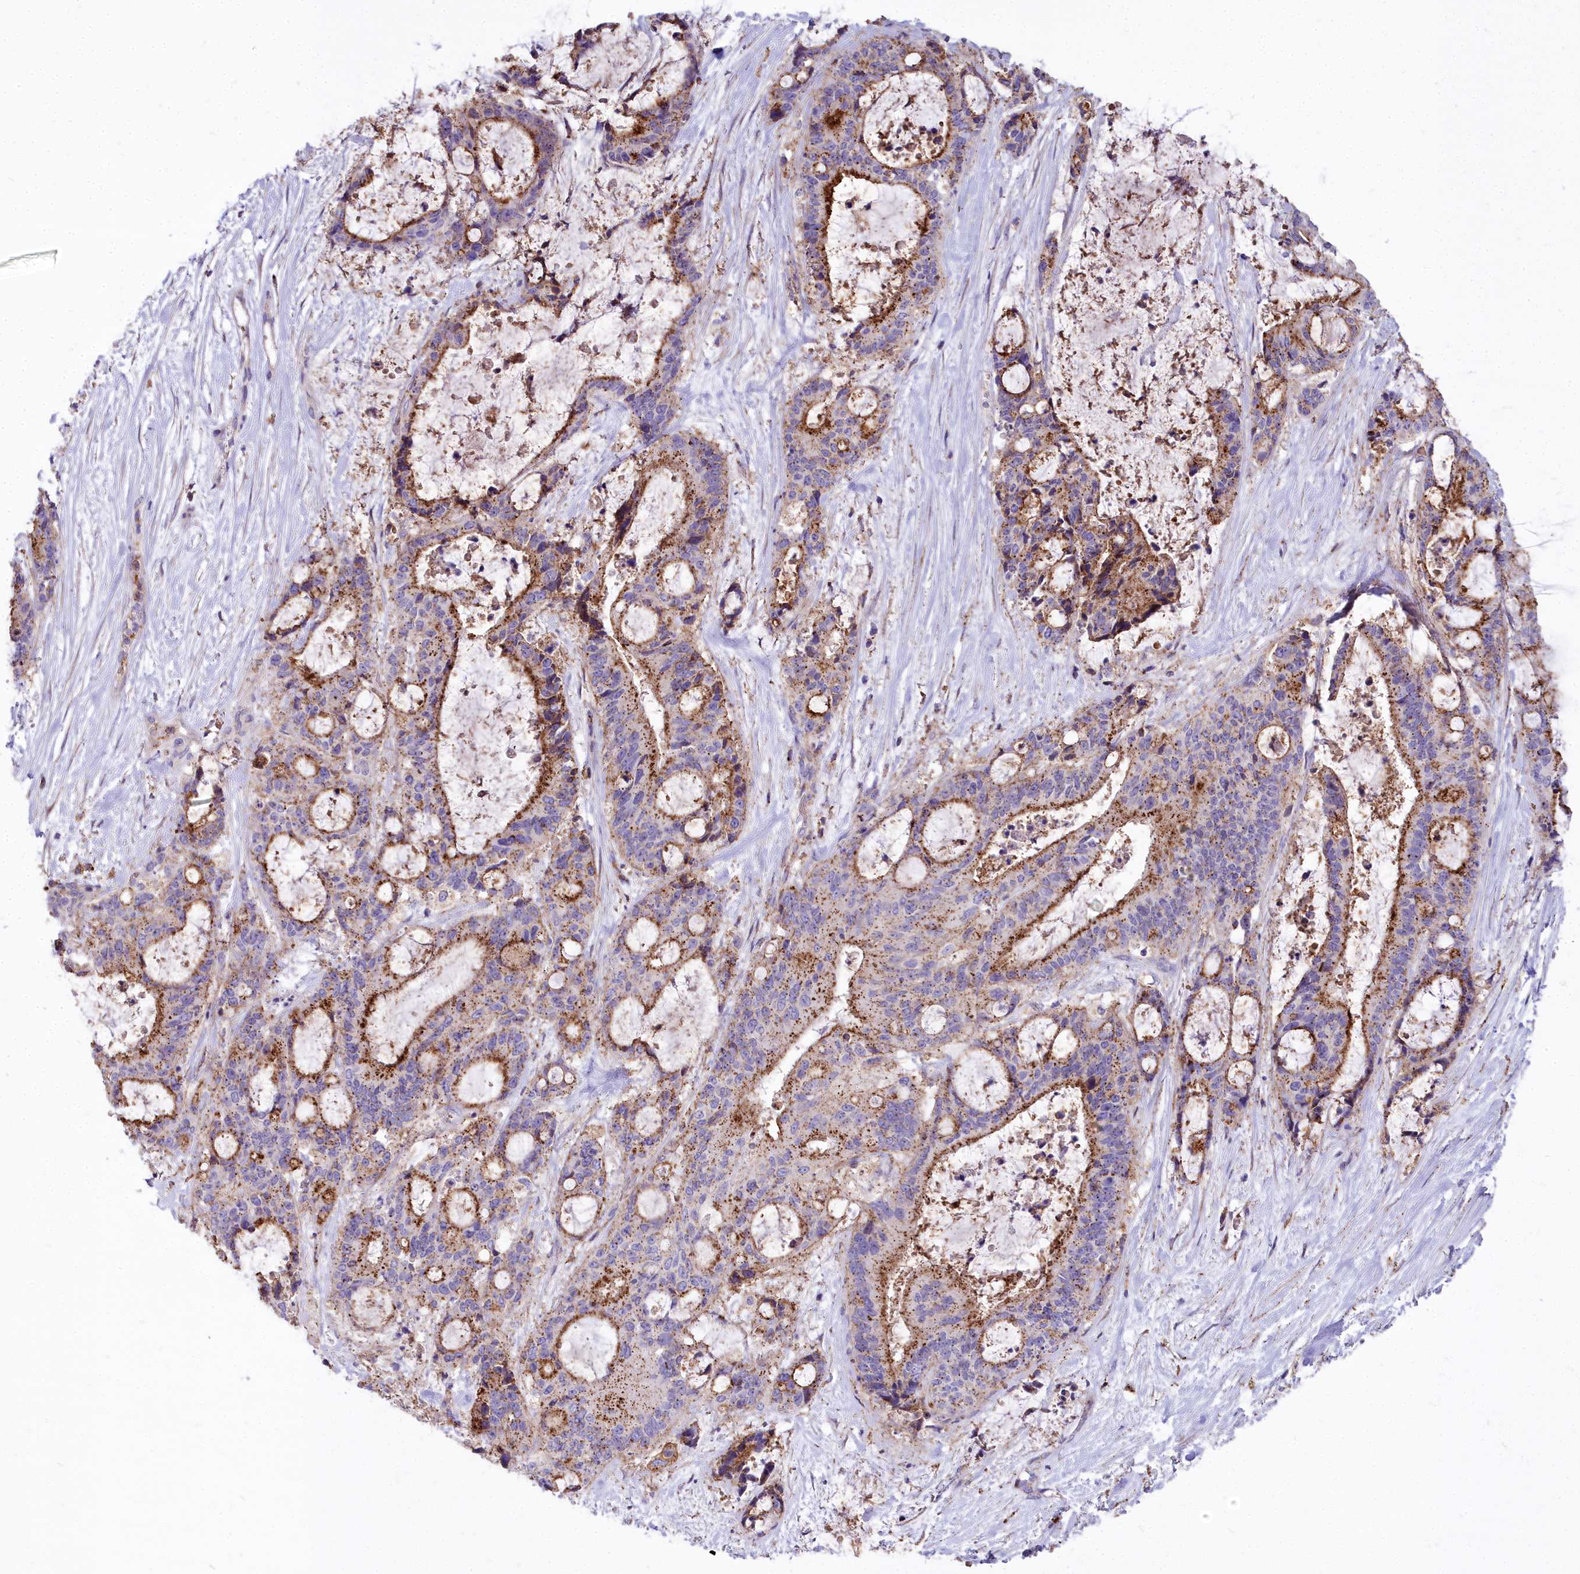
{"staining": {"intensity": "moderate", "quantity": ">75%", "location": "cytoplasmic/membranous"}, "tissue": "liver cancer", "cell_type": "Tumor cells", "image_type": "cancer", "snomed": [{"axis": "morphology", "description": "Normal tissue, NOS"}, {"axis": "morphology", "description": "Cholangiocarcinoma"}, {"axis": "topography", "description": "Liver"}, {"axis": "topography", "description": "Peripheral nerve tissue"}], "caption": "DAB (3,3'-diaminobenzidine) immunohistochemical staining of human liver cholangiocarcinoma displays moderate cytoplasmic/membranous protein positivity in about >75% of tumor cells.", "gene": "FRMPD1", "patient": {"sex": "female", "age": 73}}